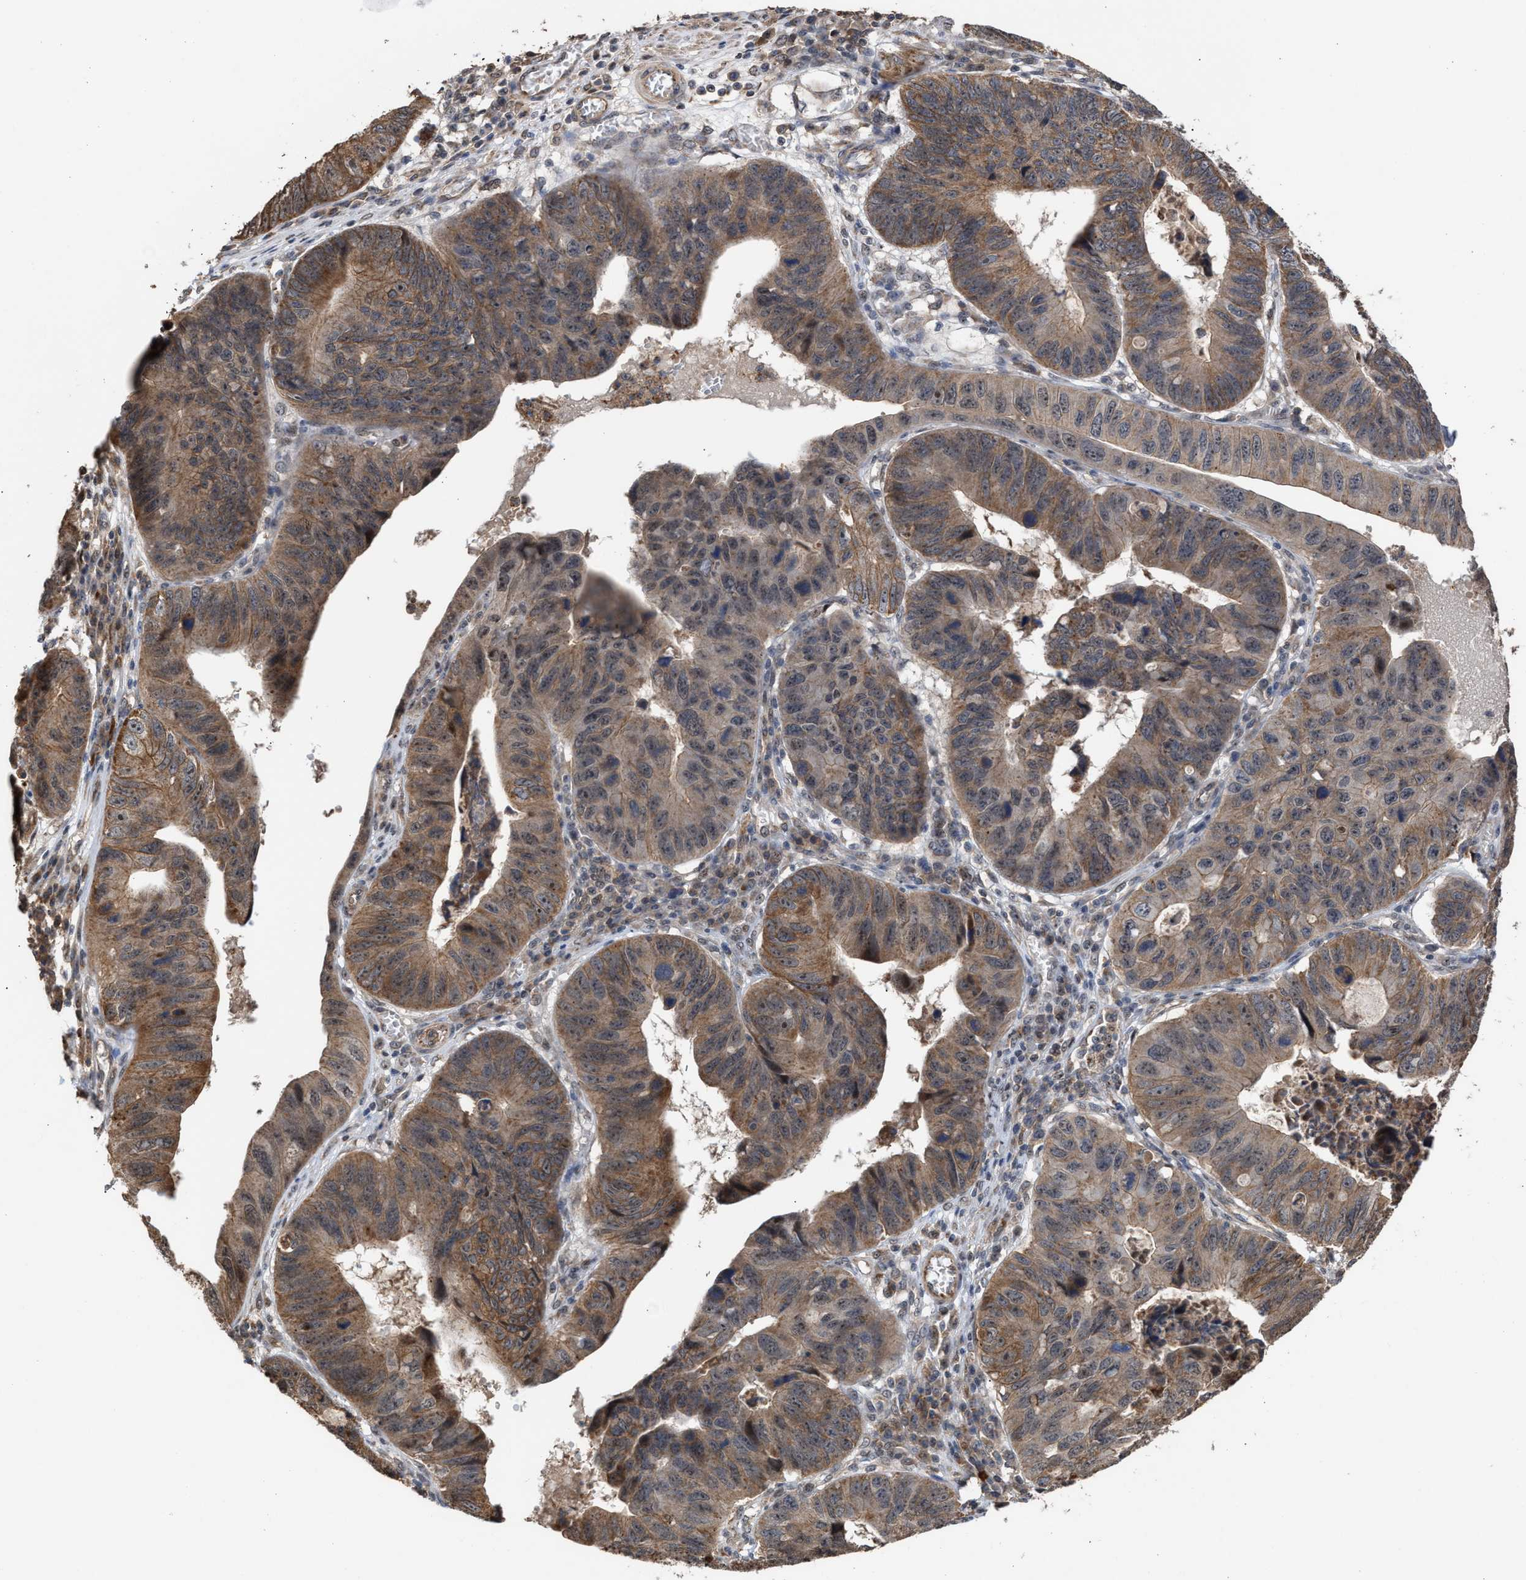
{"staining": {"intensity": "moderate", "quantity": ">75%", "location": "cytoplasmic/membranous"}, "tissue": "stomach cancer", "cell_type": "Tumor cells", "image_type": "cancer", "snomed": [{"axis": "morphology", "description": "Adenocarcinoma, NOS"}, {"axis": "topography", "description": "Stomach"}], "caption": "Immunohistochemical staining of adenocarcinoma (stomach) demonstrates medium levels of moderate cytoplasmic/membranous protein expression in about >75% of tumor cells.", "gene": "EXOSC2", "patient": {"sex": "male", "age": 59}}